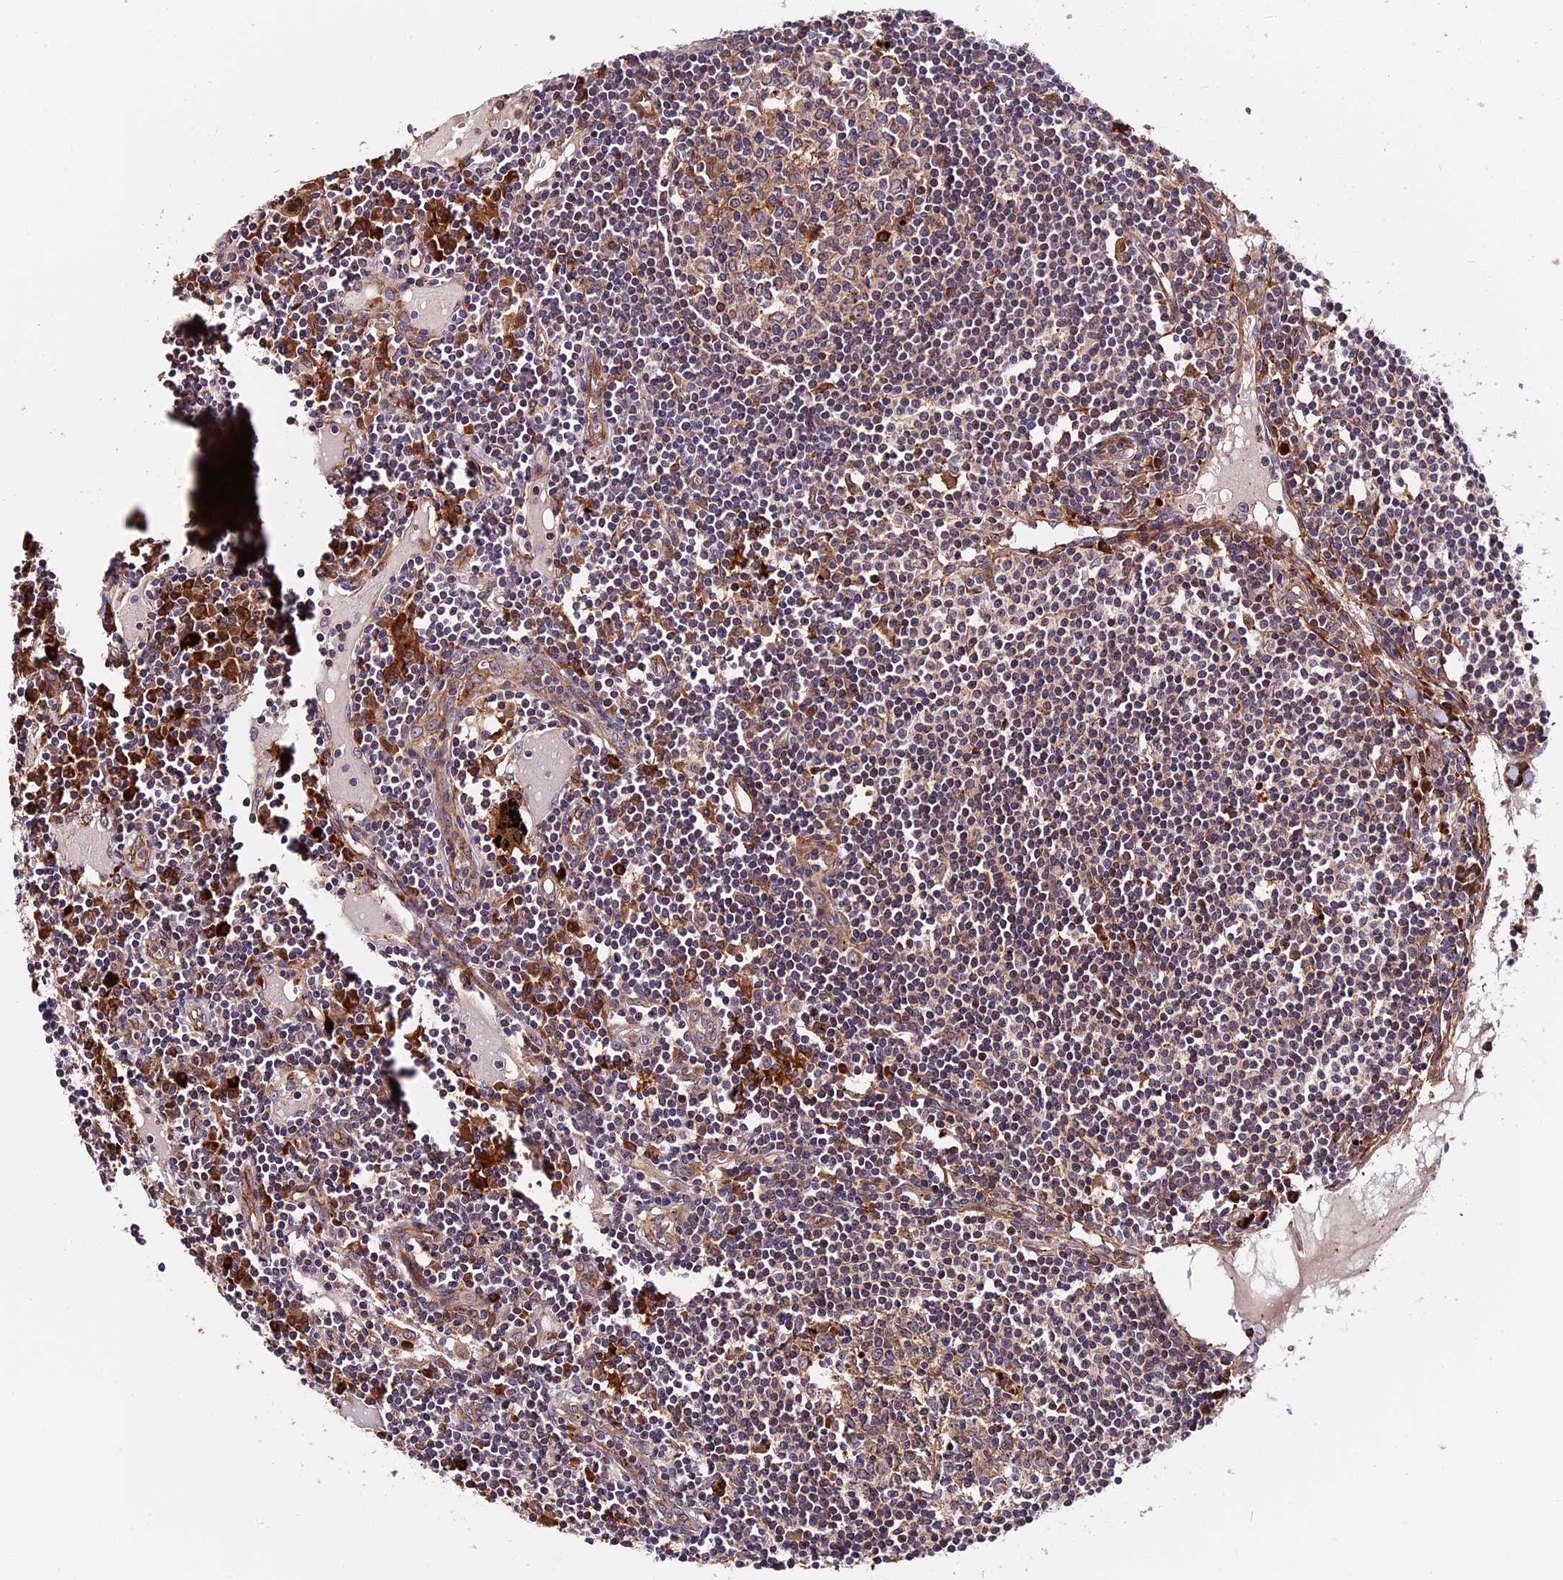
{"staining": {"intensity": "weak", "quantity": ">75%", "location": "cytoplasmic/membranous"}, "tissue": "lymph node", "cell_type": "Germinal center cells", "image_type": "normal", "snomed": [{"axis": "morphology", "description": "Normal tissue, NOS"}, {"axis": "topography", "description": "Lymph node"}], "caption": "This is an image of IHC staining of normal lymph node, which shows weak staining in the cytoplasmic/membranous of germinal center cells.", "gene": "HERPUD1", "patient": {"sex": "male", "age": 74}}